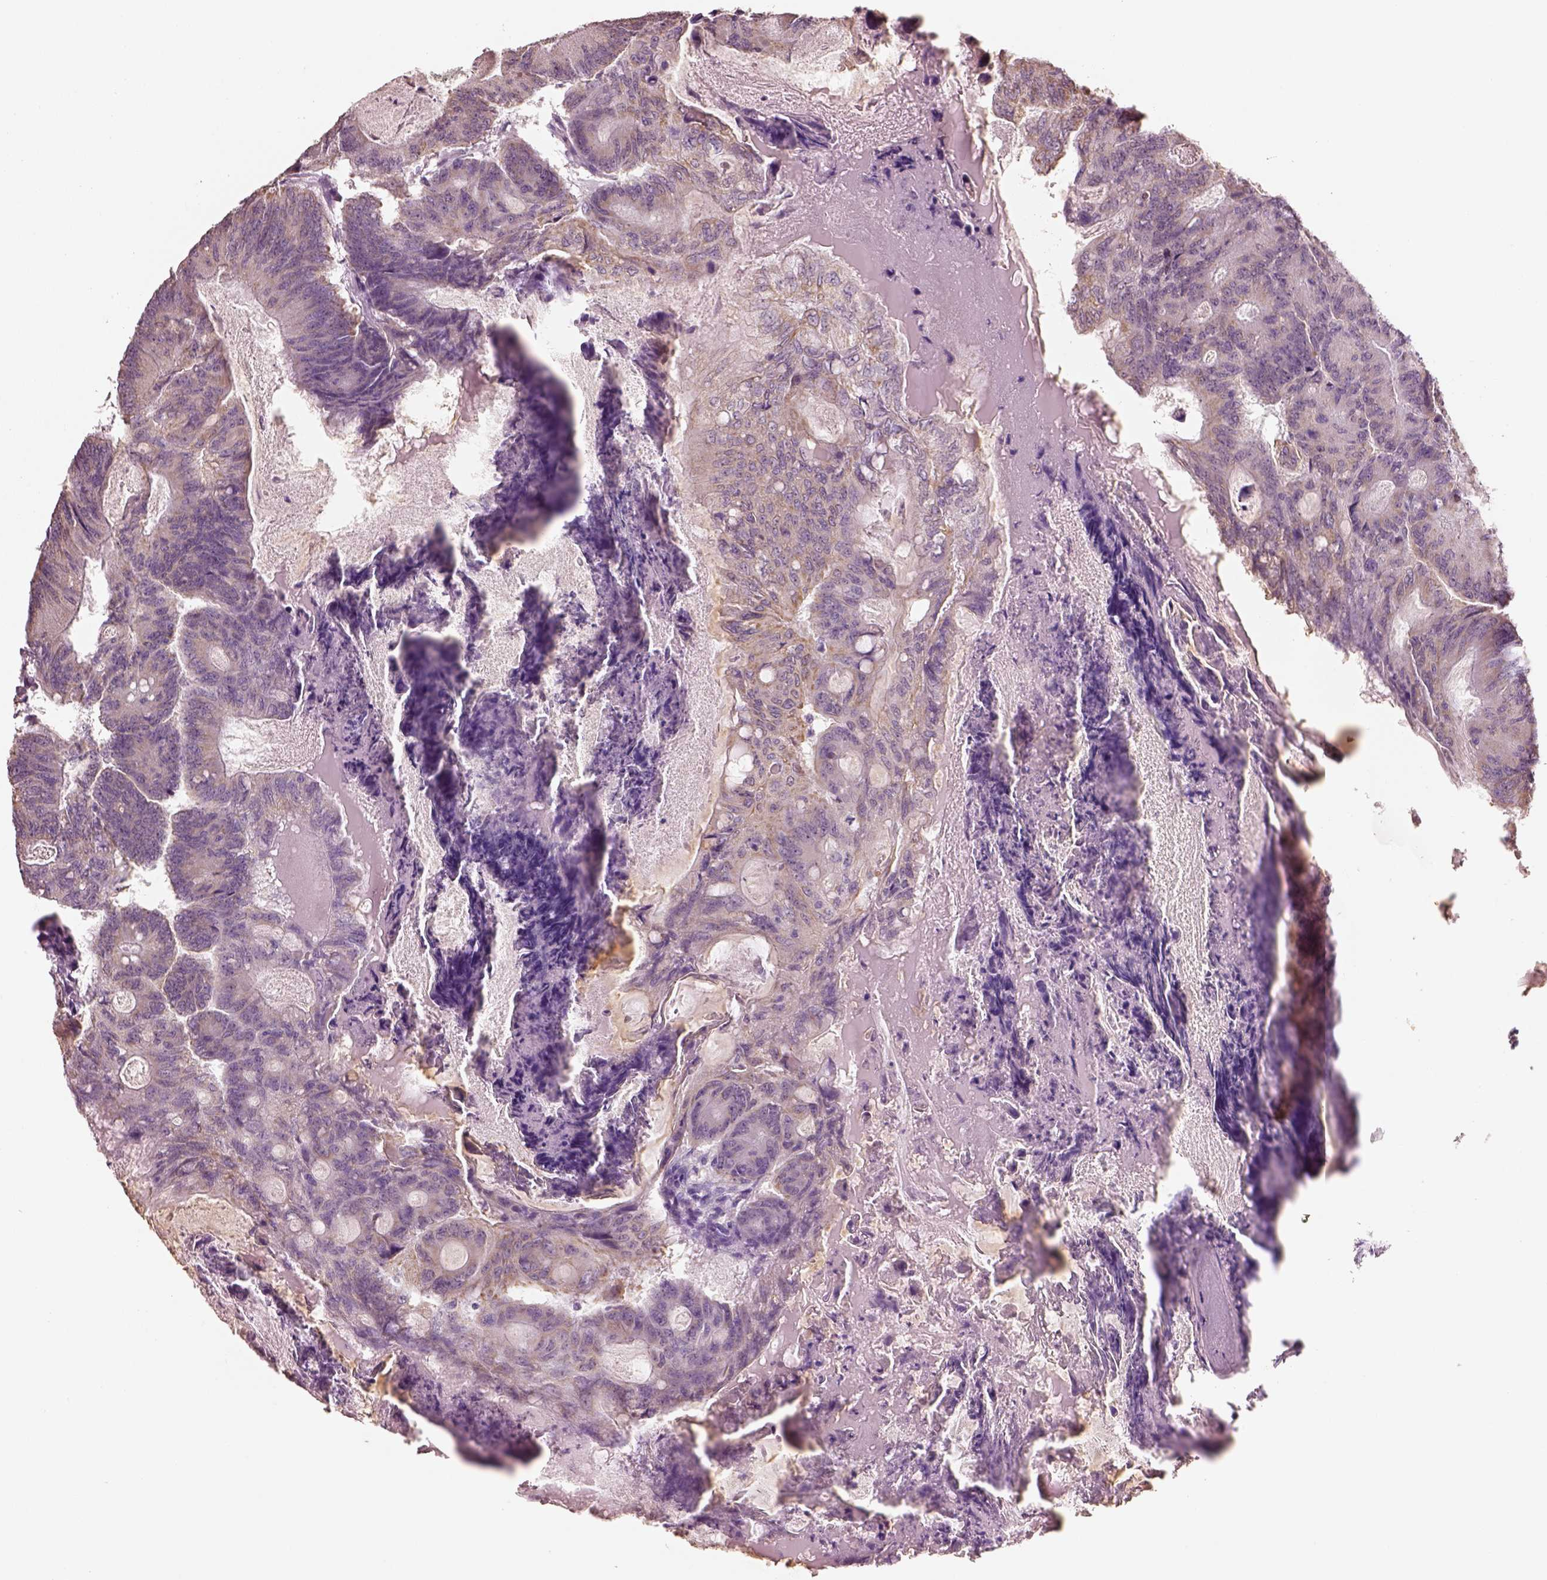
{"staining": {"intensity": "moderate", "quantity": "<25%", "location": "cytoplasmic/membranous"}, "tissue": "colorectal cancer", "cell_type": "Tumor cells", "image_type": "cancer", "snomed": [{"axis": "morphology", "description": "Adenocarcinoma, NOS"}, {"axis": "topography", "description": "Colon"}], "caption": "Protein analysis of colorectal adenocarcinoma tissue demonstrates moderate cytoplasmic/membranous staining in approximately <25% of tumor cells. The protein of interest is shown in brown color, while the nuclei are stained blue.", "gene": "ELSPBP1", "patient": {"sex": "female", "age": 70}}